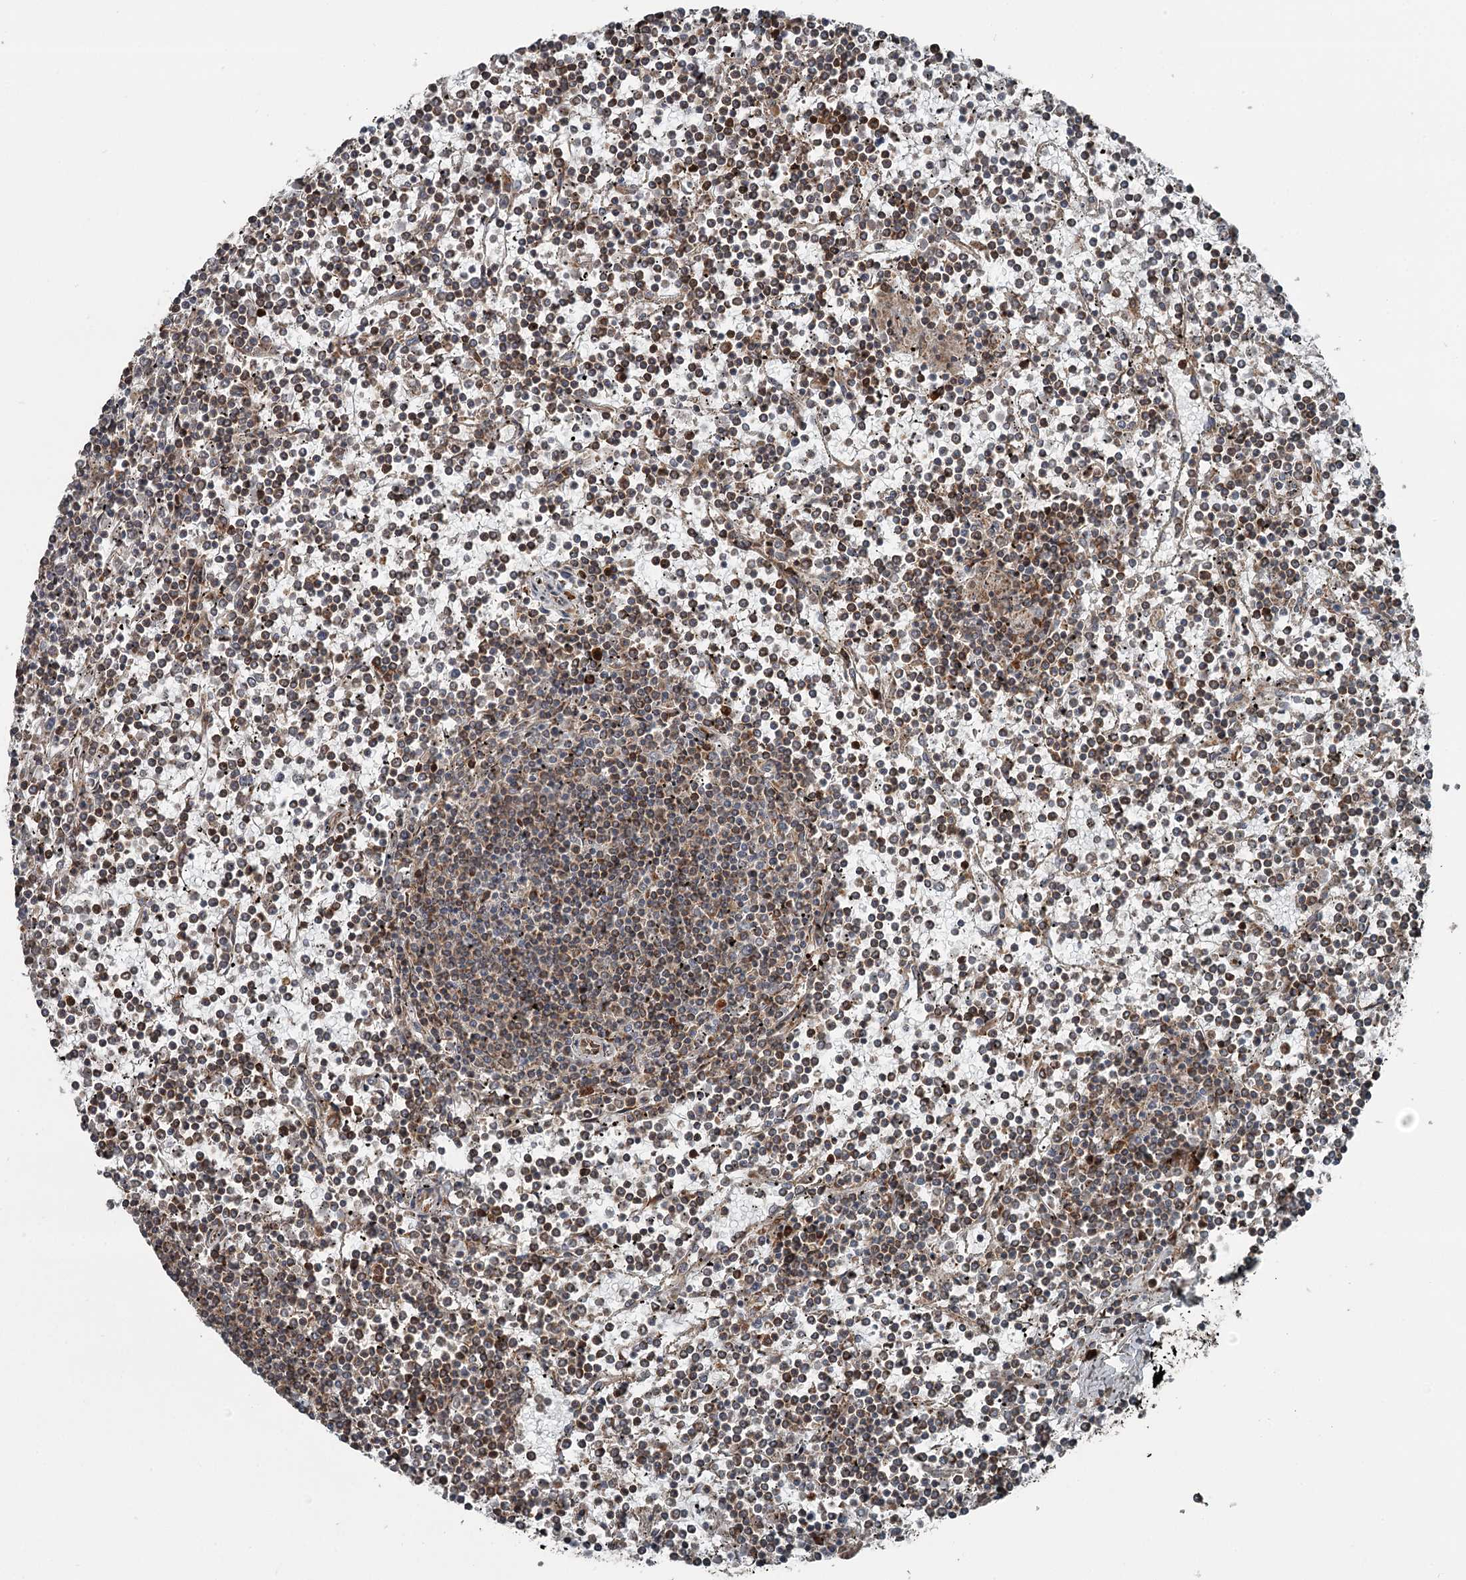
{"staining": {"intensity": "moderate", "quantity": ">75%", "location": "cytoplasmic/membranous"}, "tissue": "lymphoma", "cell_type": "Tumor cells", "image_type": "cancer", "snomed": [{"axis": "morphology", "description": "Malignant lymphoma, non-Hodgkin's type, Low grade"}, {"axis": "topography", "description": "Spleen"}], "caption": "Immunohistochemistry image of neoplastic tissue: human low-grade malignant lymphoma, non-Hodgkin's type stained using IHC exhibits medium levels of moderate protein expression localized specifically in the cytoplasmic/membranous of tumor cells, appearing as a cytoplasmic/membranous brown color.", "gene": "RASSF8", "patient": {"sex": "female", "age": 19}}